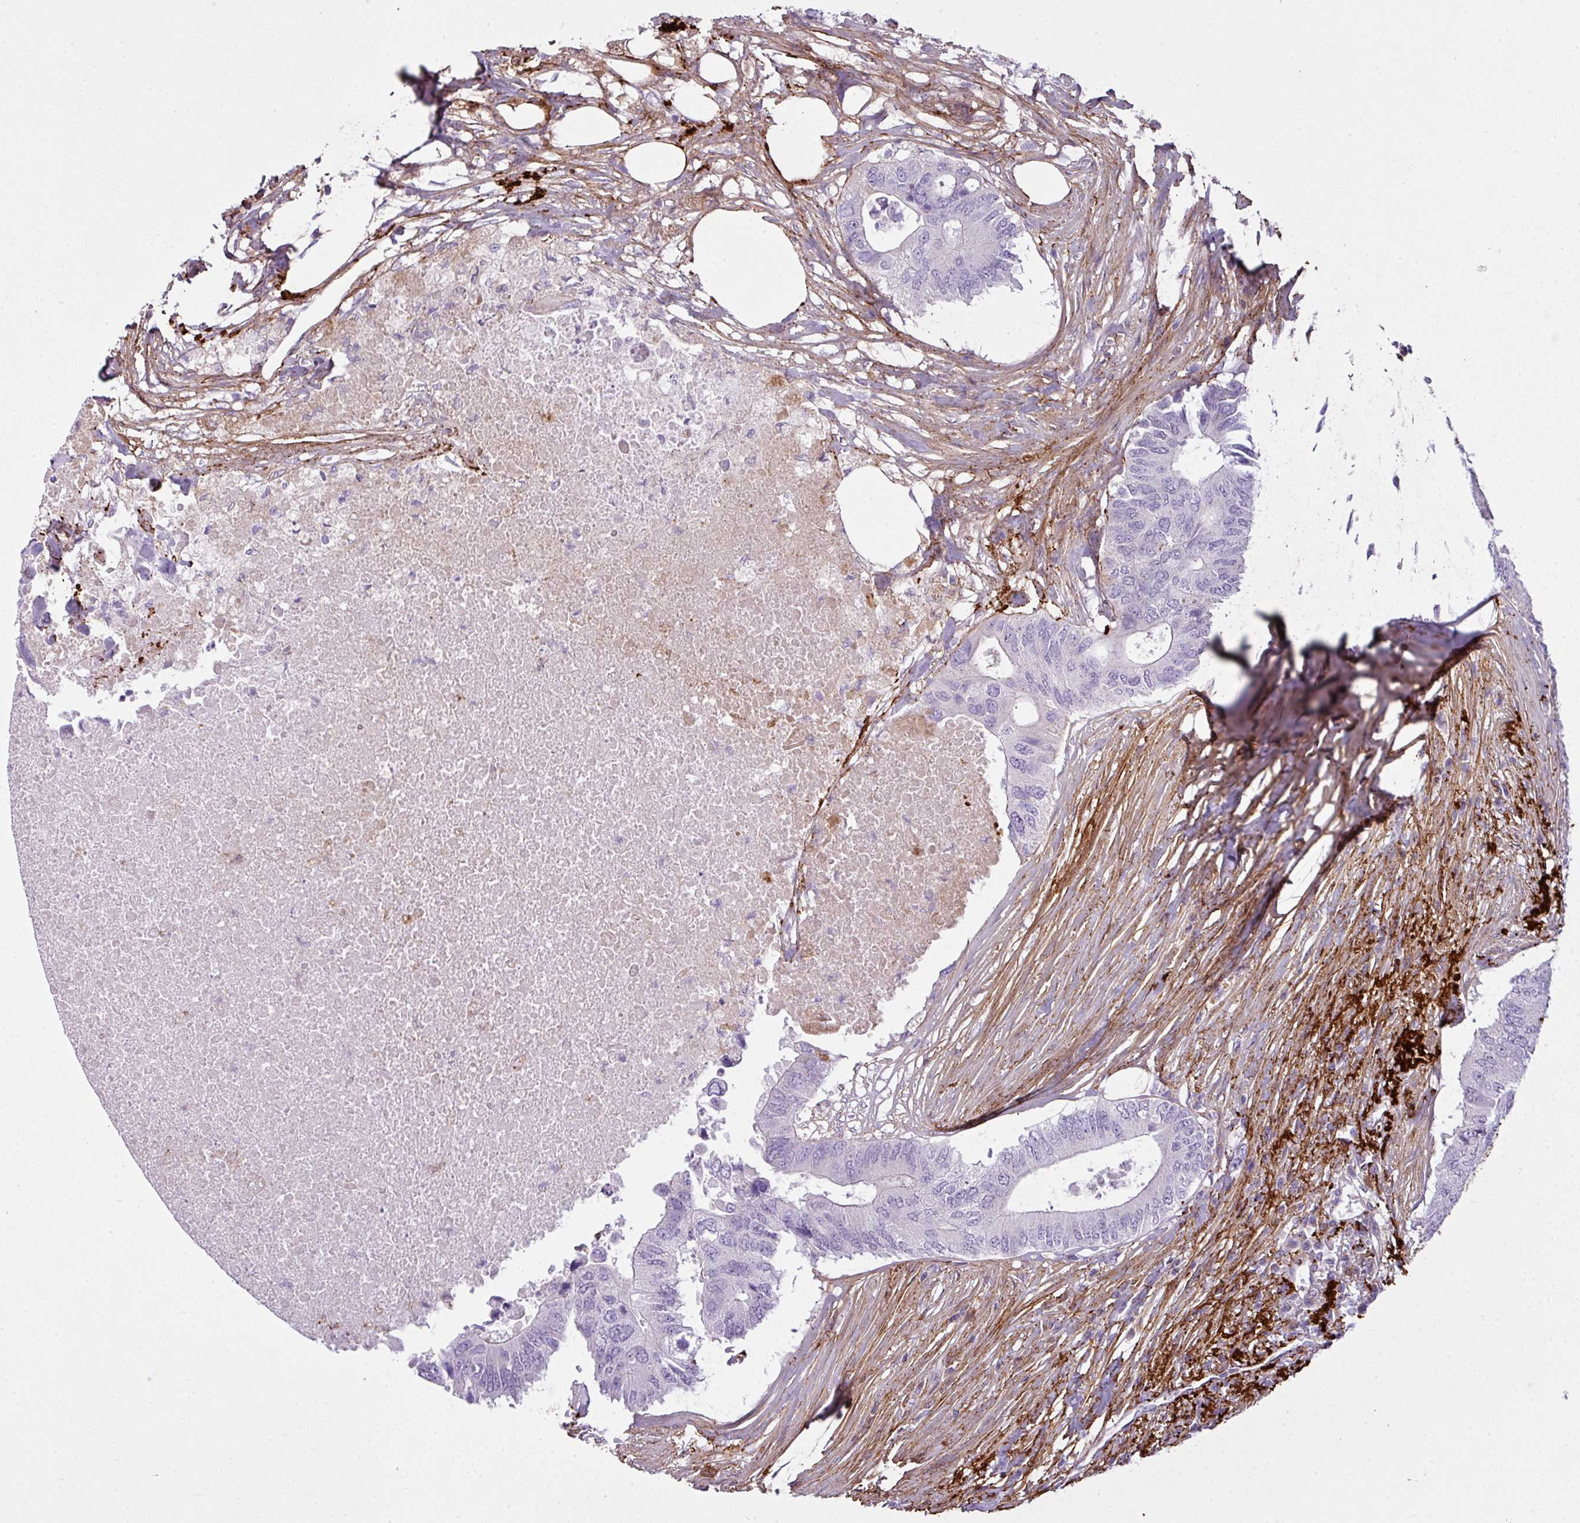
{"staining": {"intensity": "negative", "quantity": "none", "location": "none"}, "tissue": "colorectal cancer", "cell_type": "Tumor cells", "image_type": "cancer", "snomed": [{"axis": "morphology", "description": "Adenocarcinoma, NOS"}, {"axis": "topography", "description": "Colon"}], "caption": "Immunohistochemistry of human adenocarcinoma (colorectal) displays no staining in tumor cells. Nuclei are stained in blue.", "gene": "COL8A1", "patient": {"sex": "male", "age": 71}}